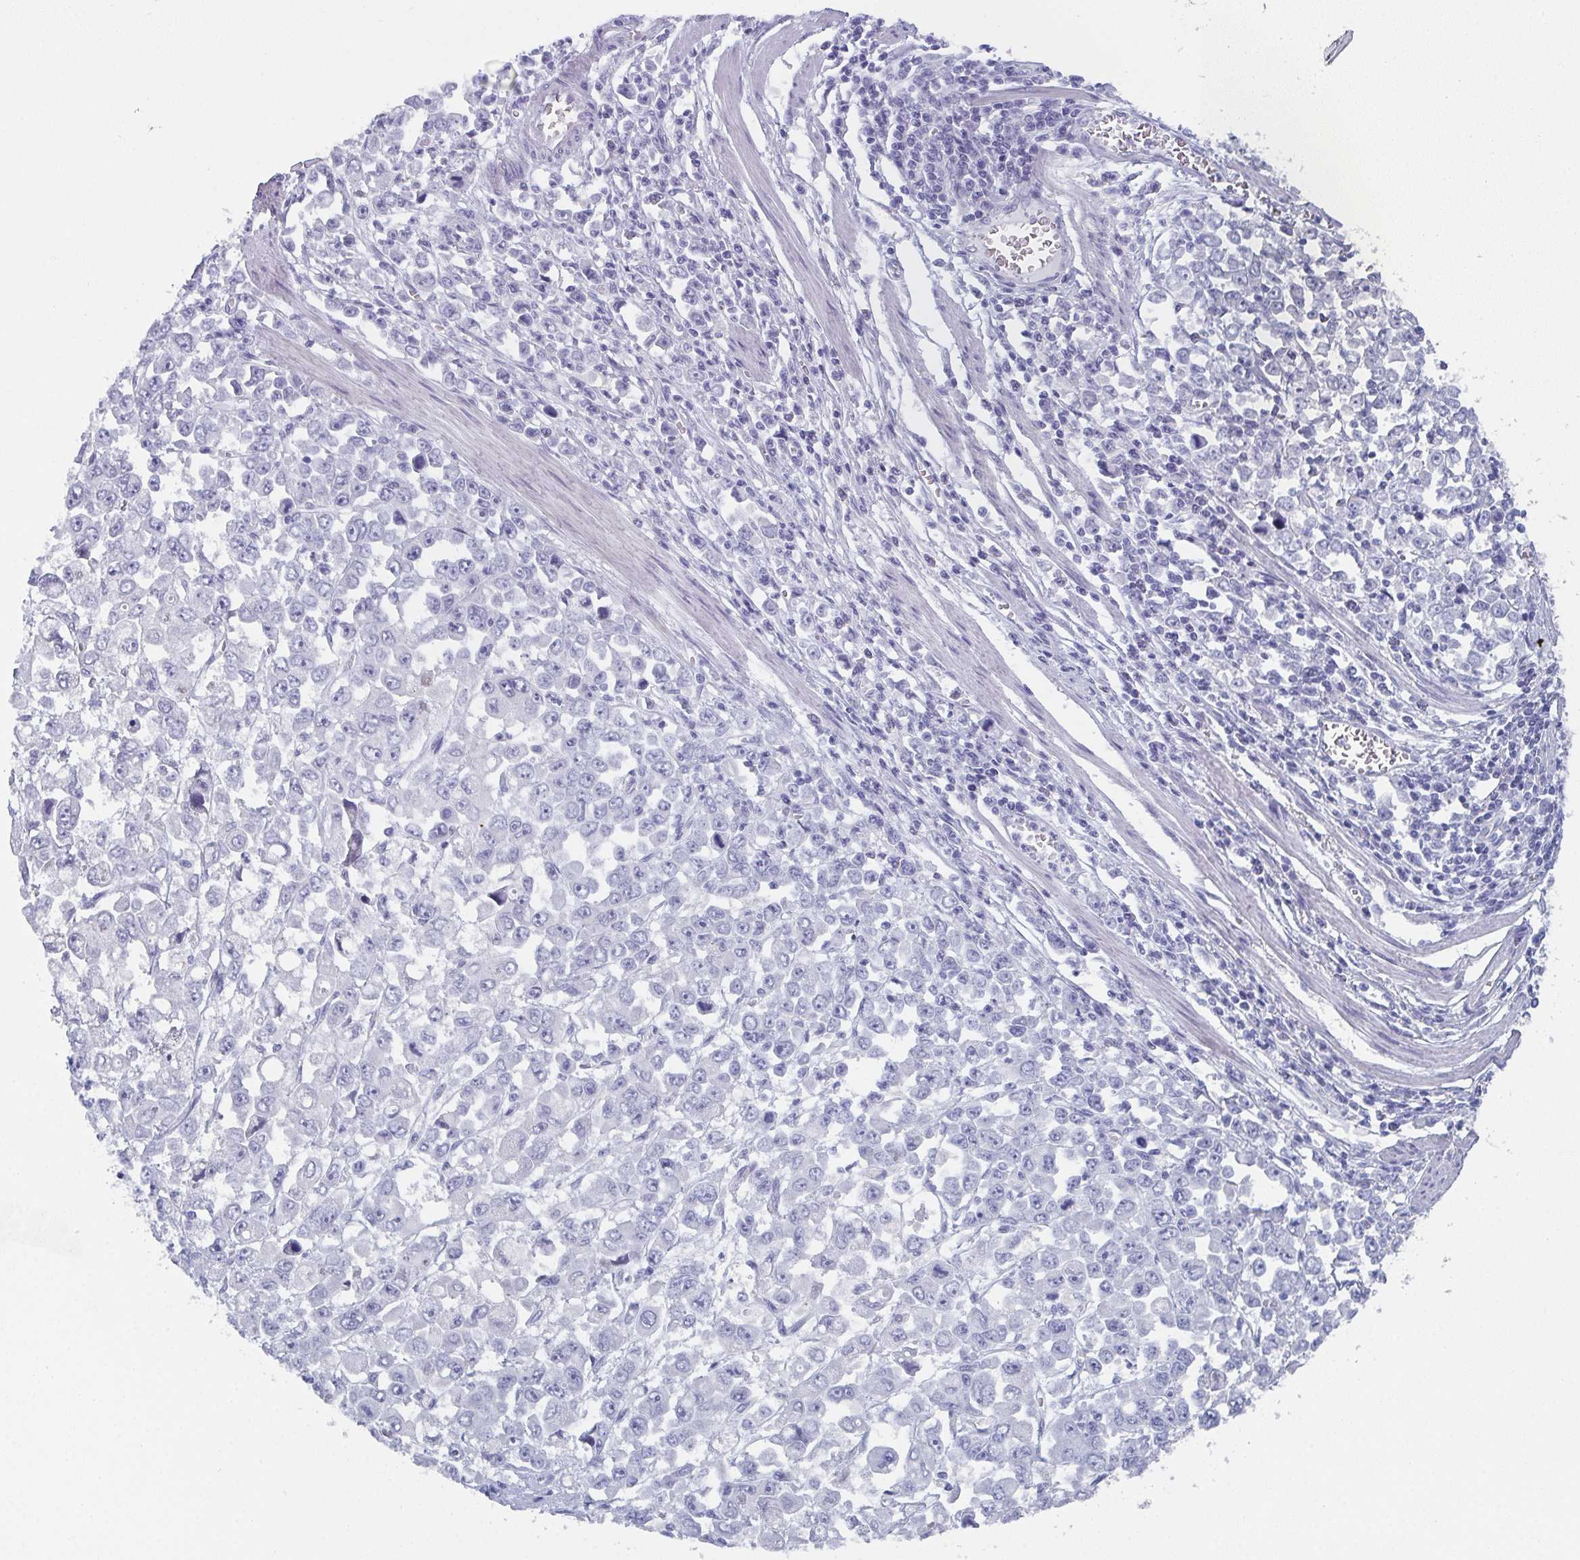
{"staining": {"intensity": "negative", "quantity": "none", "location": "none"}, "tissue": "stomach cancer", "cell_type": "Tumor cells", "image_type": "cancer", "snomed": [{"axis": "morphology", "description": "Adenocarcinoma, NOS"}, {"axis": "topography", "description": "Stomach, upper"}], "caption": "This micrograph is of adenocarcinoma (stomach) stained with IHC to label a protein in brown with the nuclei are counter-stained blue. There is no expression in tumor cells.", "gene": "DYDC2", "patient": {"sex": "male", "age": 70}}